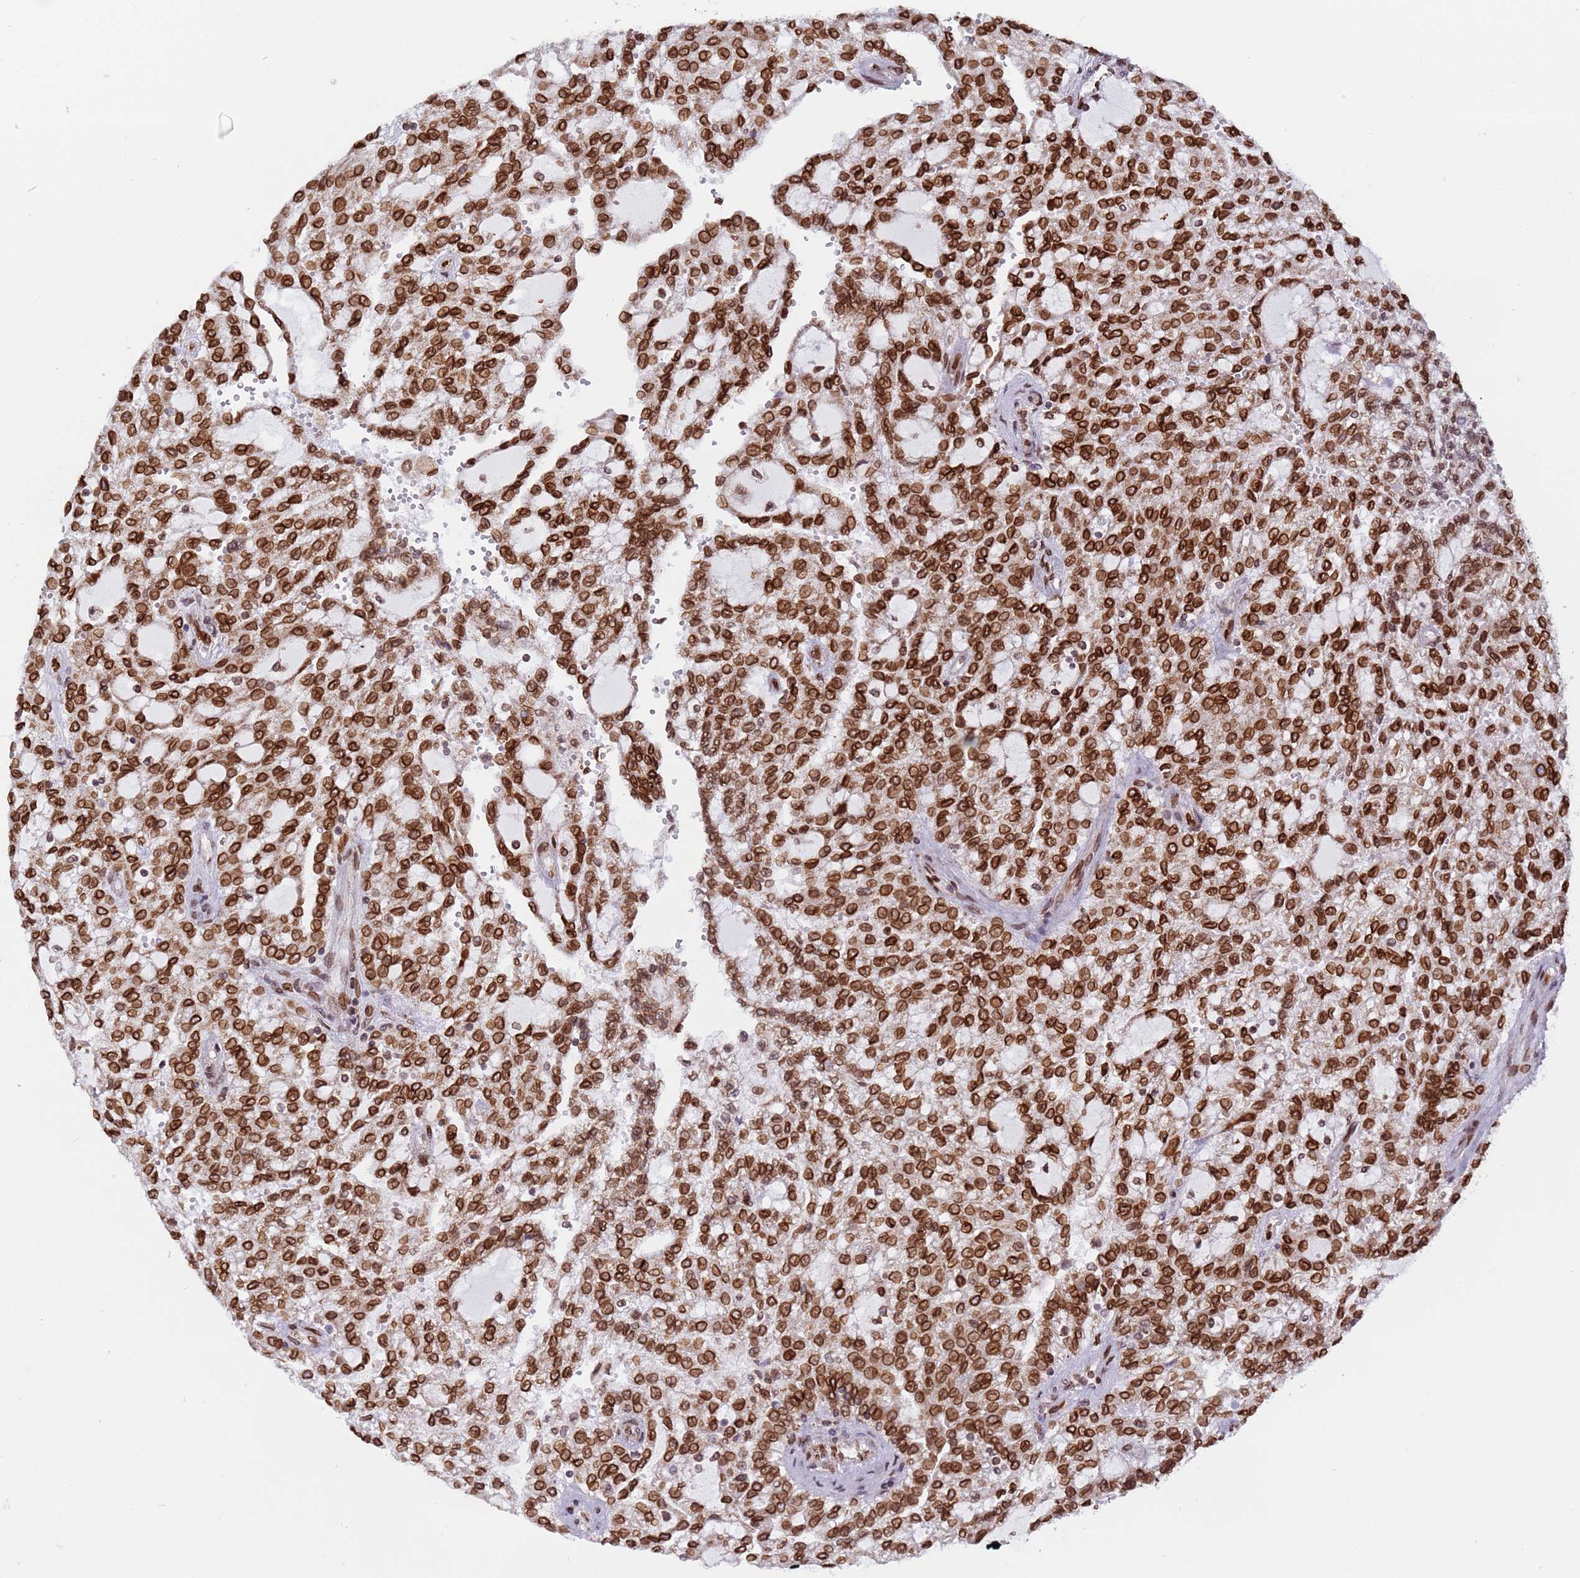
{"staining": {"intensity": "strong", "quantity": ">75%", "location": "cytoplasmic/membranous,nuclear"}, "tissue": "renal cancer", "cell_type": "Tumor cells", "image_type": "cancer", "snomed": [{"axis": "morphology", "description": "Adenocarcinoma, NOS"}, {"axis": "topography", "description": "Kidney"}], "caption": "Renal cancer stained with DAB (3,3'-diaminobenzidine) immunohistochemistry (IHC) exhibits high levels of strong cytoplasmic/membranous and nuclear staining in about >75% of tumor cells.", "gene": "TOR1AIP1", "patient": {"sex": "male", "age": 63}}